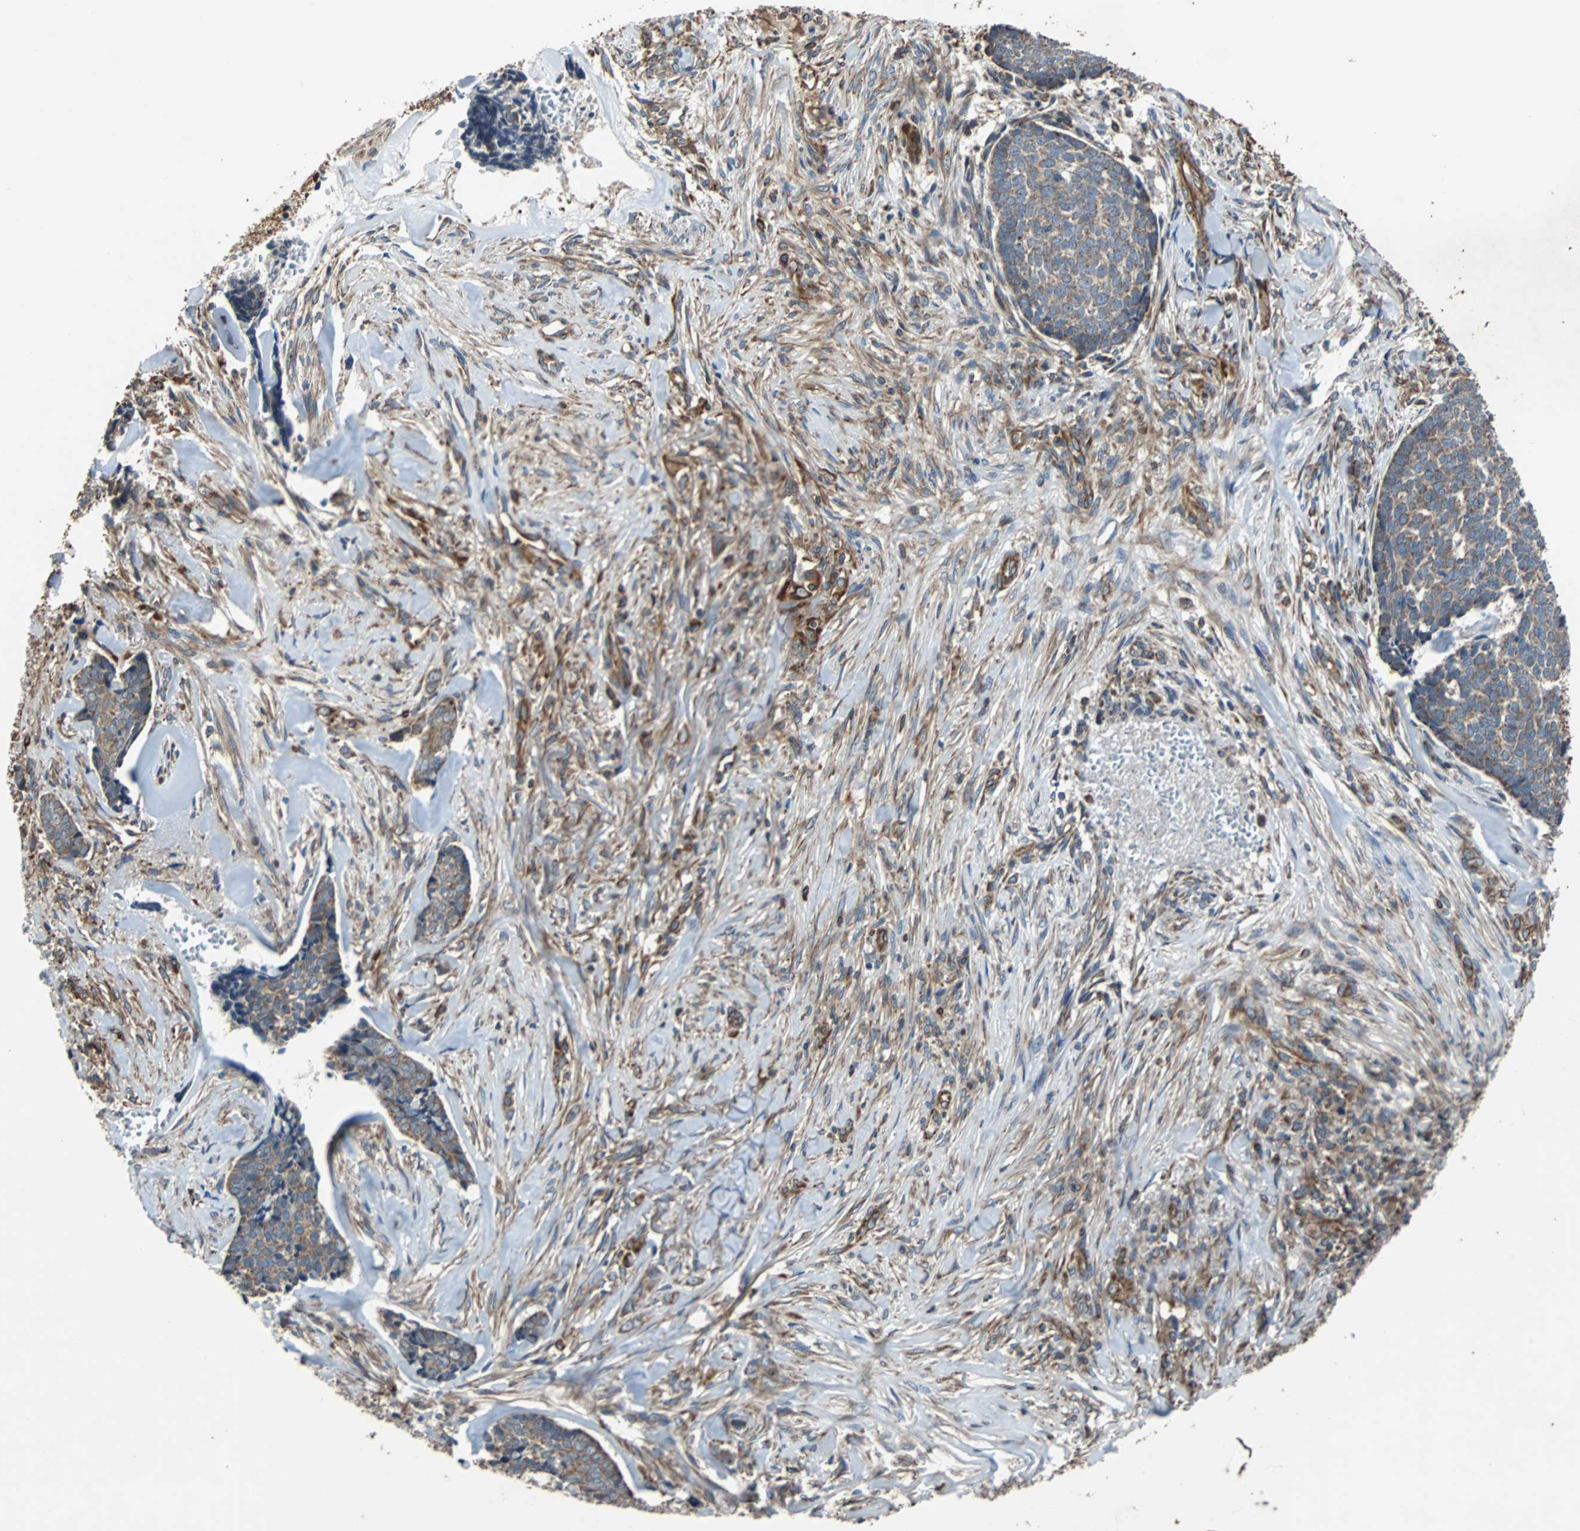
{"staining": {"intensity": "weak", "quantity": ">75%", "location": "cytoplasmic/membranous"}, "tissue": "skin cancer", "cell_type": "Tumor cells", "image_type": "cancer", "snomed": [{"axis": "morphology", "description": "Basal cell carcinoma"}, {"axis": "topography", "description": "Skin"}], "caption": "Immunohistochemistry (IHC) image of neoplastic tissue: skin cancer stained using IHC exhibits low levels of weak protein expression localized specifically in the cytoplasmic/membranous of tumor cells, appearing as a cytoplasmic/membranous brown color.", "gene": "ACTR3", "patient": {"sex": "male", "age": 84}}